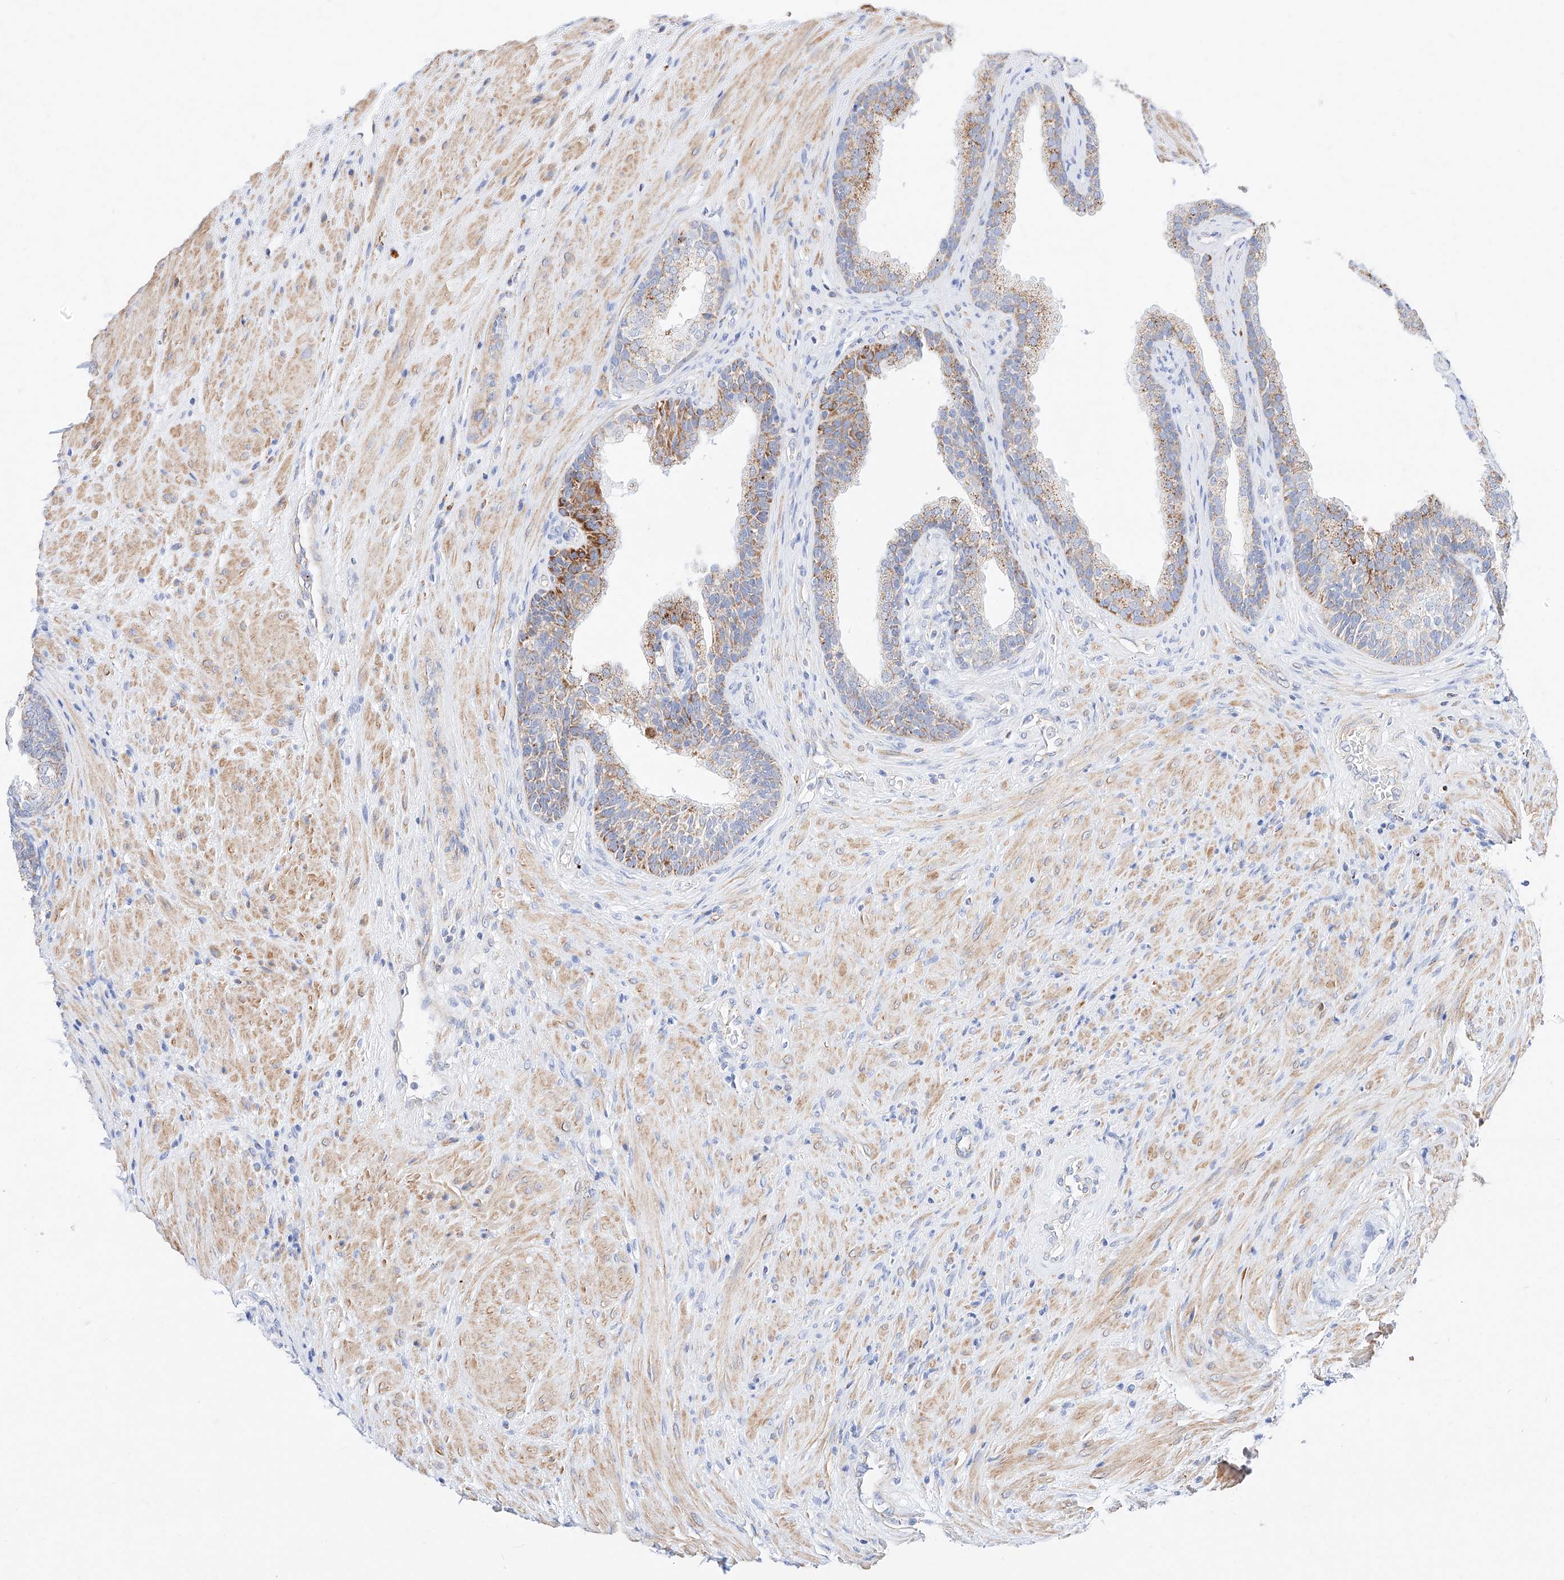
{"staining": {"intensity": "moderate", "quantity": "25%-75%", "location": "cytoplasmic/membranous"}, "tissue": "prostate", "cell_type": "Glandular cells", "image_type": "normal", "snomed": [{"axis": "morphology", "description": "Normal tissue, NOS"}, {"axis": "topography", "description": "Prostate"}], "caption": "Unremarkable prostate shows moderate cytoplasmic/membranous expression in about 25%-75% of glandular cells.", "gene": "C6orf62", "patient": {"sex": "male", "age": 76}}